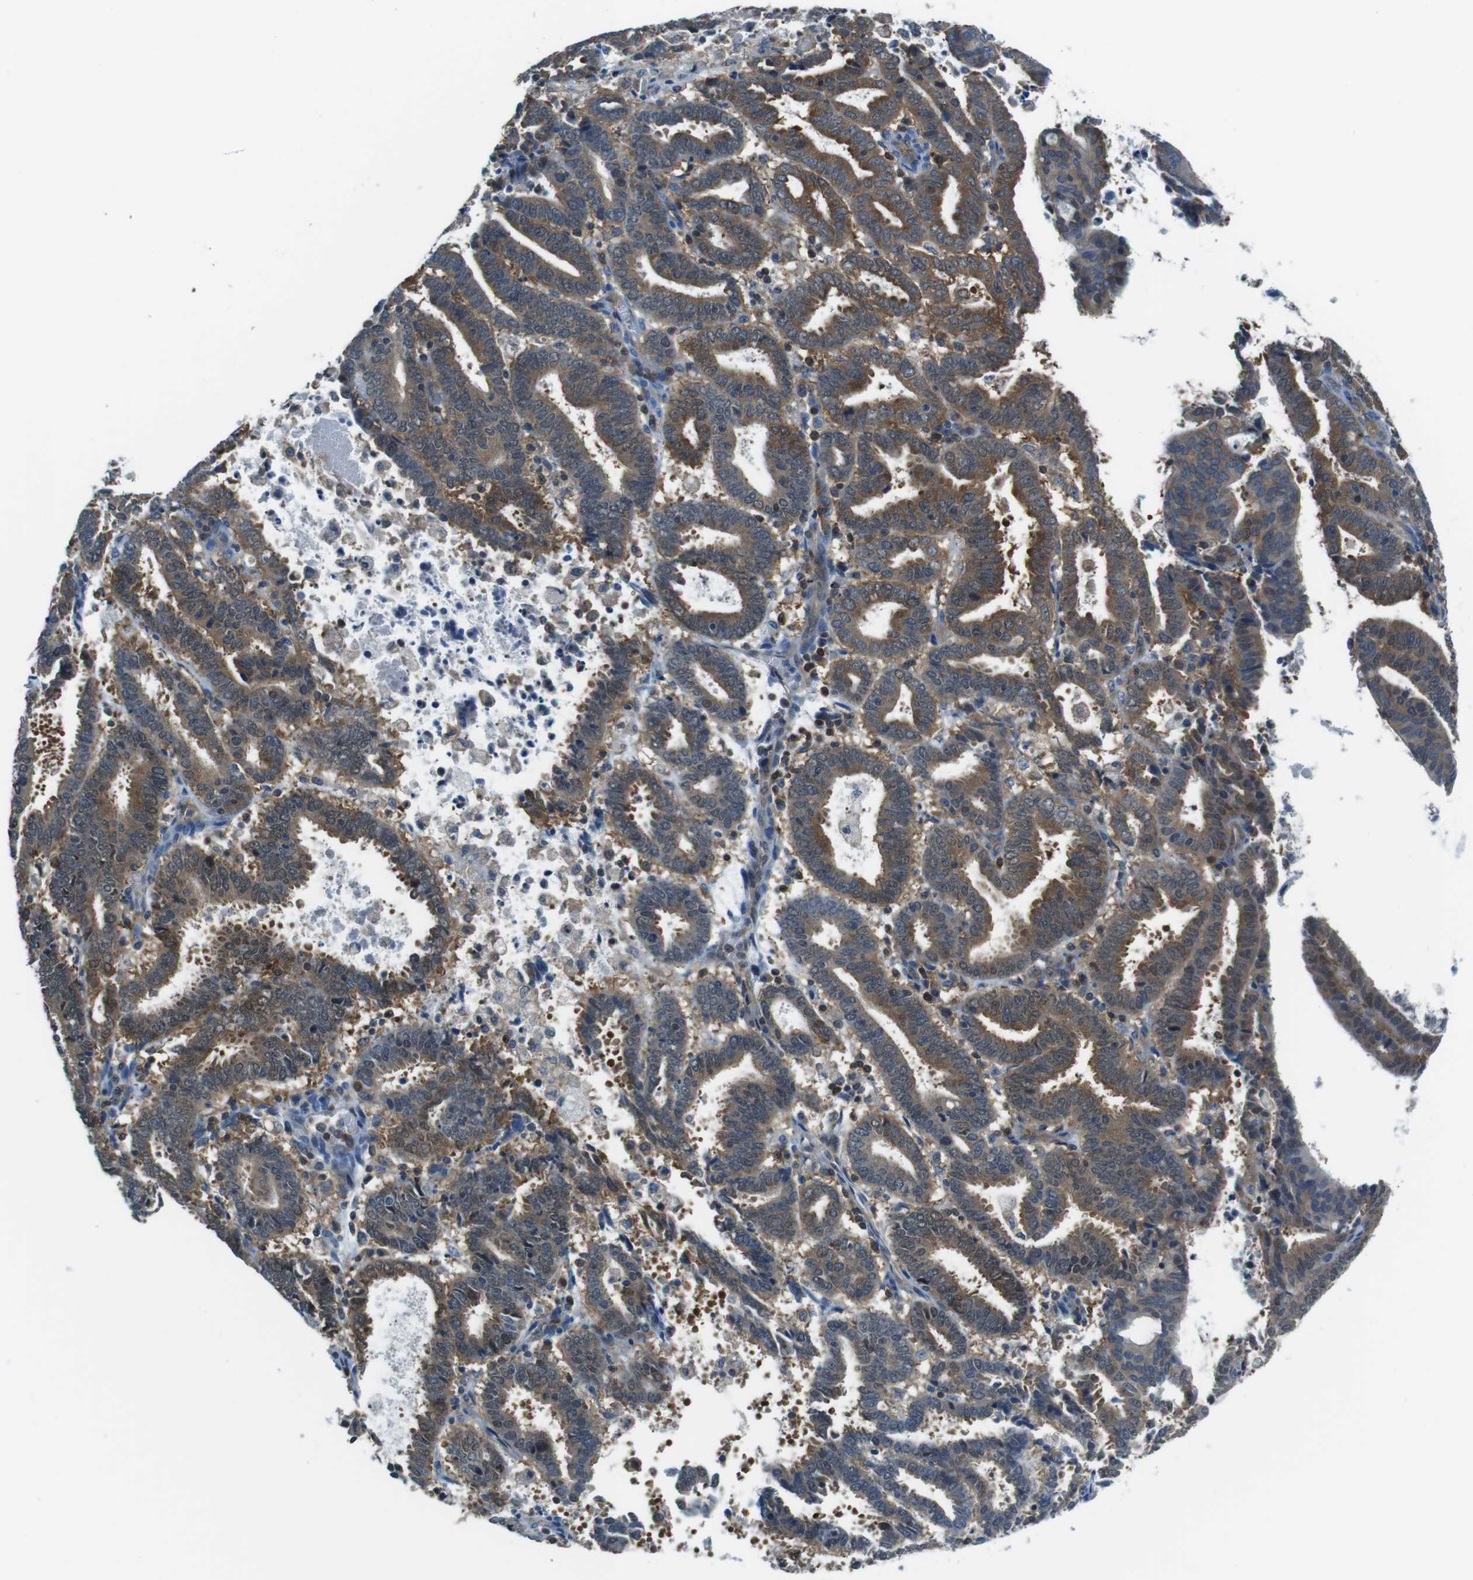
{"staining": {"intensity": "strong", "quantity": "25%-75%", "location": "cytoplasmic/membranous"}, "tissue": "endometrial cancer", "cell_type": "Tumor cells", "image_type": "cancer", "snomed": [{"axis": "morphology", "description": "Adenocarcinoma, NOS"}, {"axis": "topography", "description": "Uterus"}], "caption": "Protein analysis of adenocarcinoma (endometrial) tissue demonstrates strong cytoplasmic/membranous positivity in about 25%-75% of tumor cells.", "gene": "TES", "patient": {"sex": "female", "age": 83}}